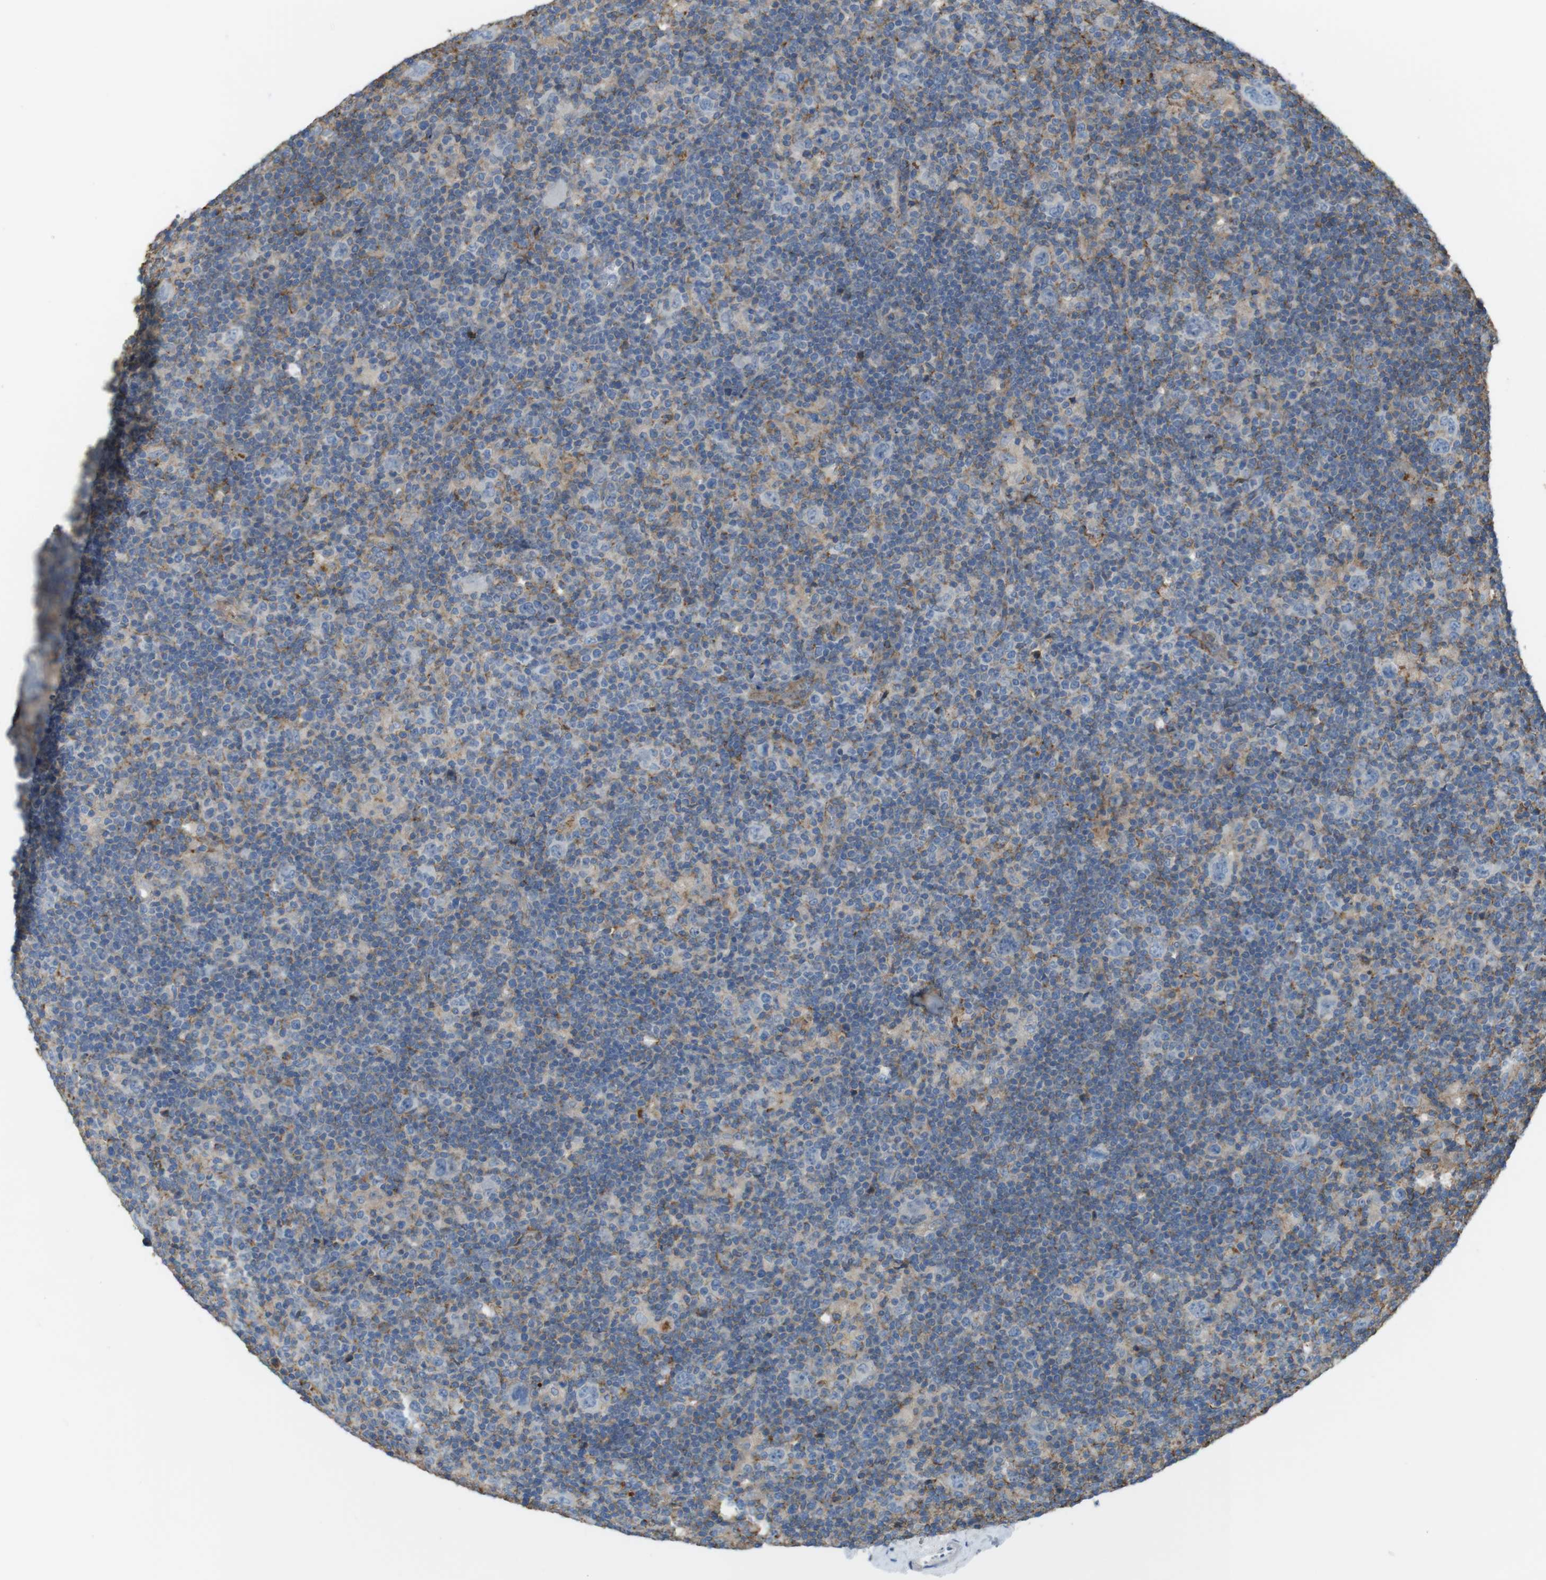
{"staining": {"intensity": "negative", "quantity": "none", "location": "none"}, "tissue": "lymphoma", "cell_type": "Tumor cells", "image_type": "cancer", "snomed": [{"axis": "morphology", "description": "Hodgkin's disease, NOS"}, {"axis": "topography", "description": "Lymph node"}], "caption": "Immunohistochemistry (IHC) micrograph of neoplastic tissue: human lymphoma stained with DAB displays no significant protein positivity in tumor cells.", "gene": "LTBP4", "patient": {"sex": "female", "age": 57}}